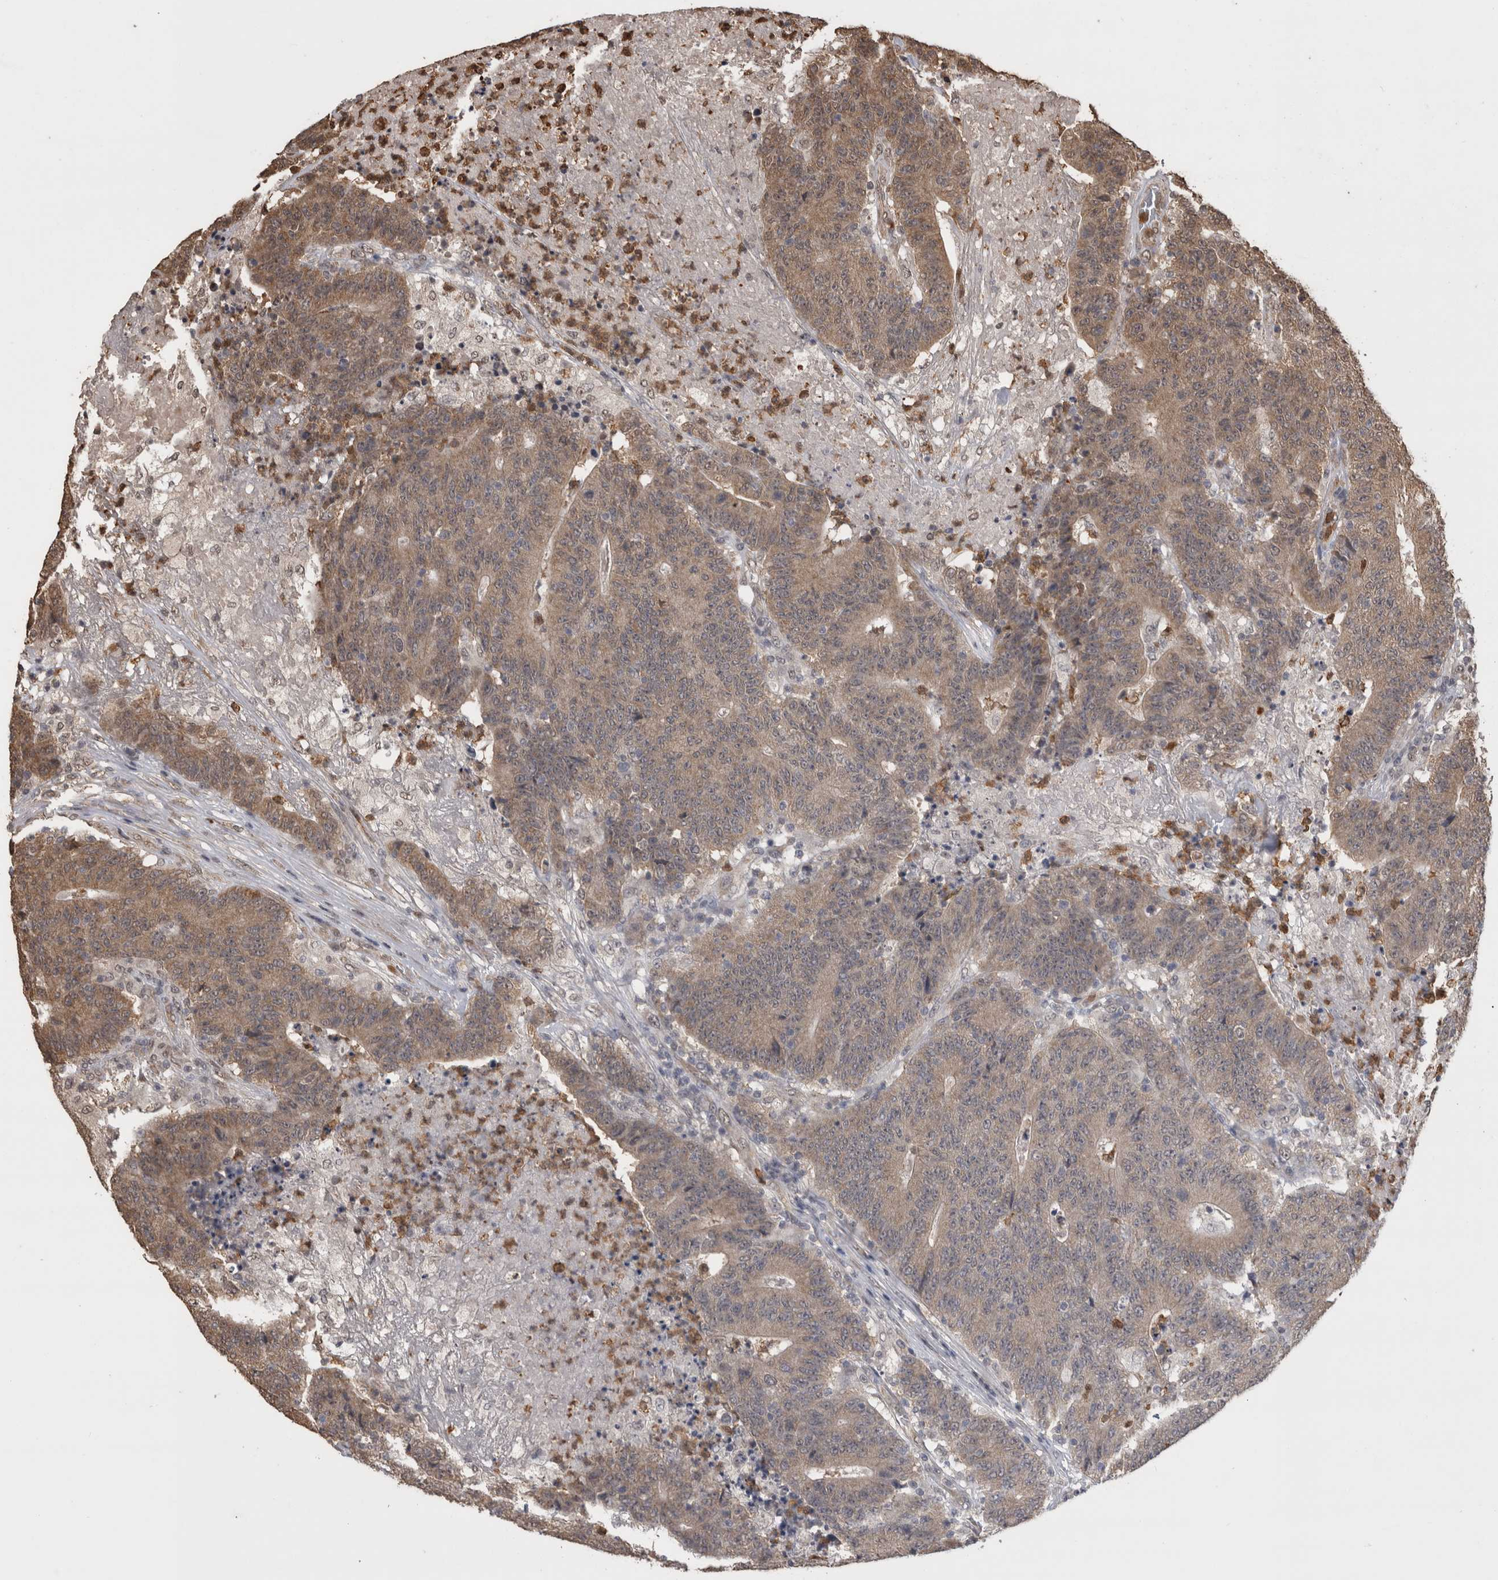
{"staining": {"intensity": "weak", "quantity": "25%-75%", "location": "cytoplasmic/membranous"}, "tissue": "colorectal cancer", "cell_type": "Tumor cells", "image_type": "cancer", "snomed": [{"axis": "morphology", "description": "Normal tissue, NOS"}, {"axis": "morphology", "description": "Adenocarcinoma, NOS"}, {"axis": "topography", "description": "Colon"}], "caption": "Protein positivity by immunohistochemistry shows weak cytoplasmic/membranous positivity in approximately 25%-75% of tumor cells in colorectal cancer (adenocarcinoma). The staining was performed using DAB, with brown indicating positive protein expression. Nuclei are stained blue with hematoxylin.", "gene": "PAK4", "patient": {"sex": "female", "age": 75}}